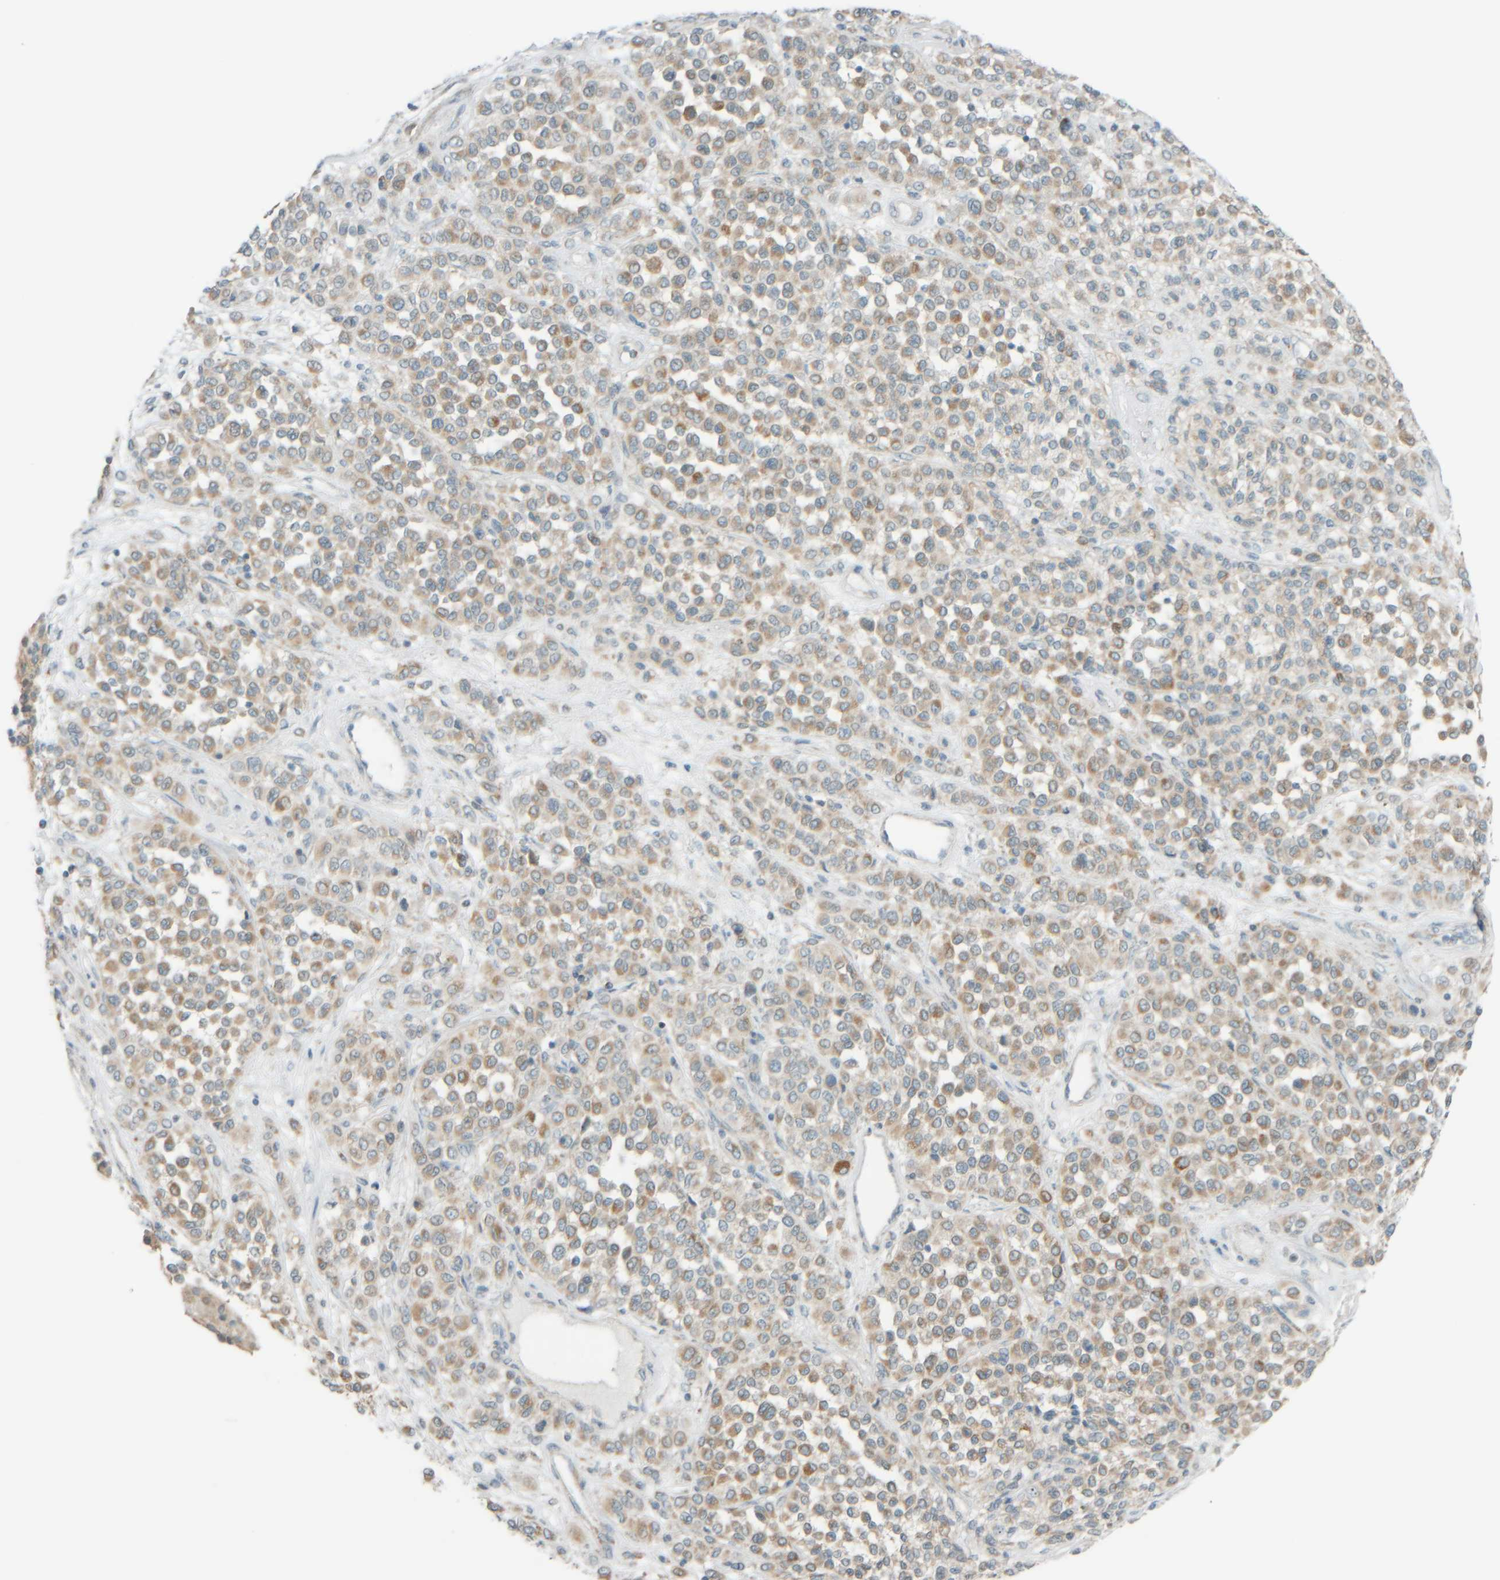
{"staining": {"intensity": "weak", "quantity": ">75%", "location": "cytoplasmic/membranous"}, "tissue": "melanoma", "cell_type": "Tumor cells", "image_type": "cancer", "snomed": [{"axis": "morphology", "description": "Malignant melanoma, Metastatic site"}, {"axis": "topography", "description": "Pancreas"}], "caption": "This is a histology image of immunohistochemistry staining of melanoma, which shows weak expression in the cytoplasmic/membranous of tumor cells.", "gene": "PTGES3L-AARSD1", "patient": {"sex": "female", "age": 30}}